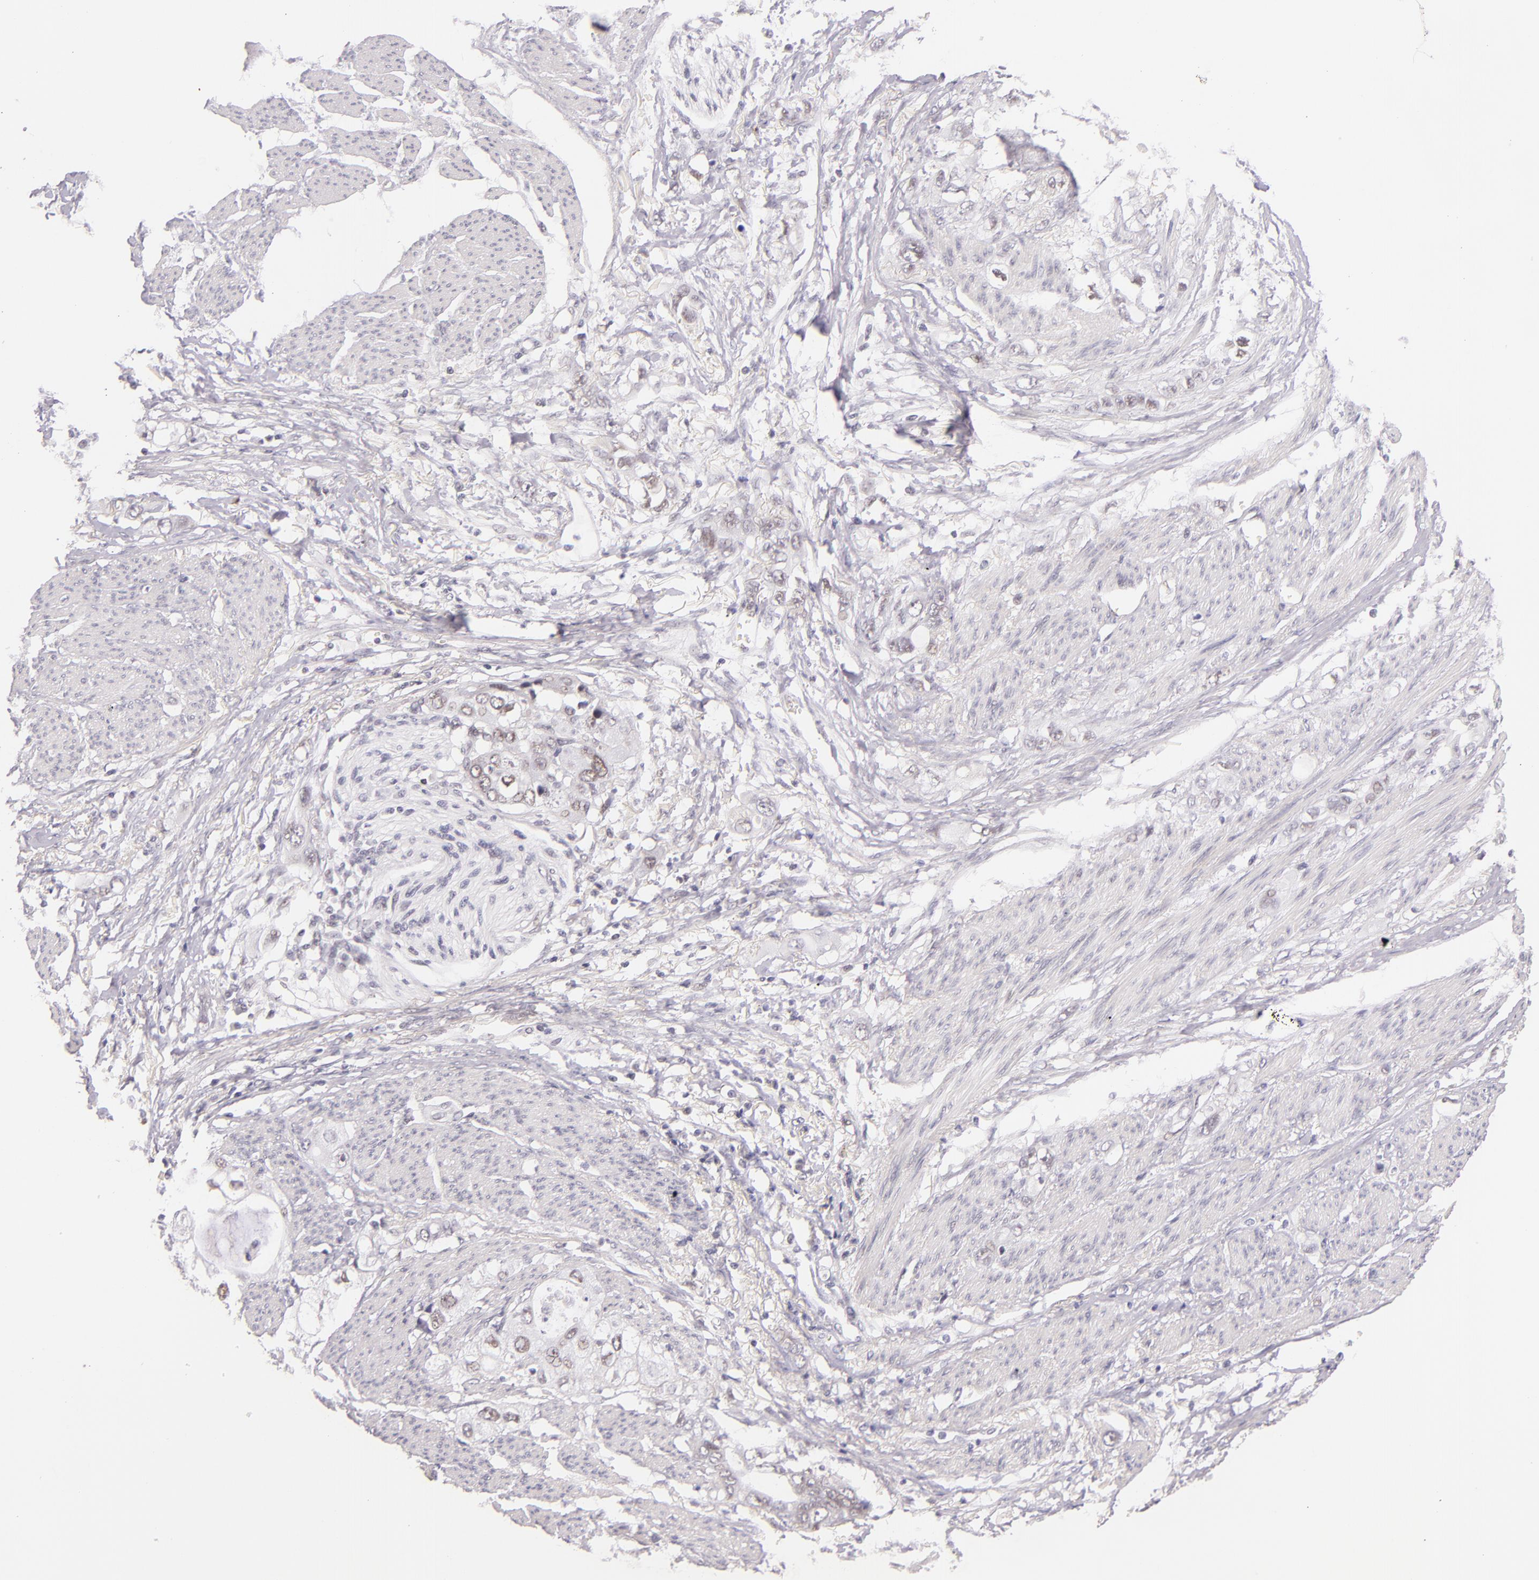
{"staining": {"intensity": "negative", "quantity": "none", "location": "none"}, "tissue": "stomach cancer", "cell_type": "Tumor cells", "image_type": "cancer", "snomed": [{"axis": "morphology", "description": "Adenocarcinoma, NOS"}, {"axis": "topography", "description": "Stomach, upper"}], "caption": "The photomicrograph shows no staining of tumor cells in stomach cancer (adenocarcinoma).", "gene": "BCL3", "patient": {"sex": "female", "age": 52}}